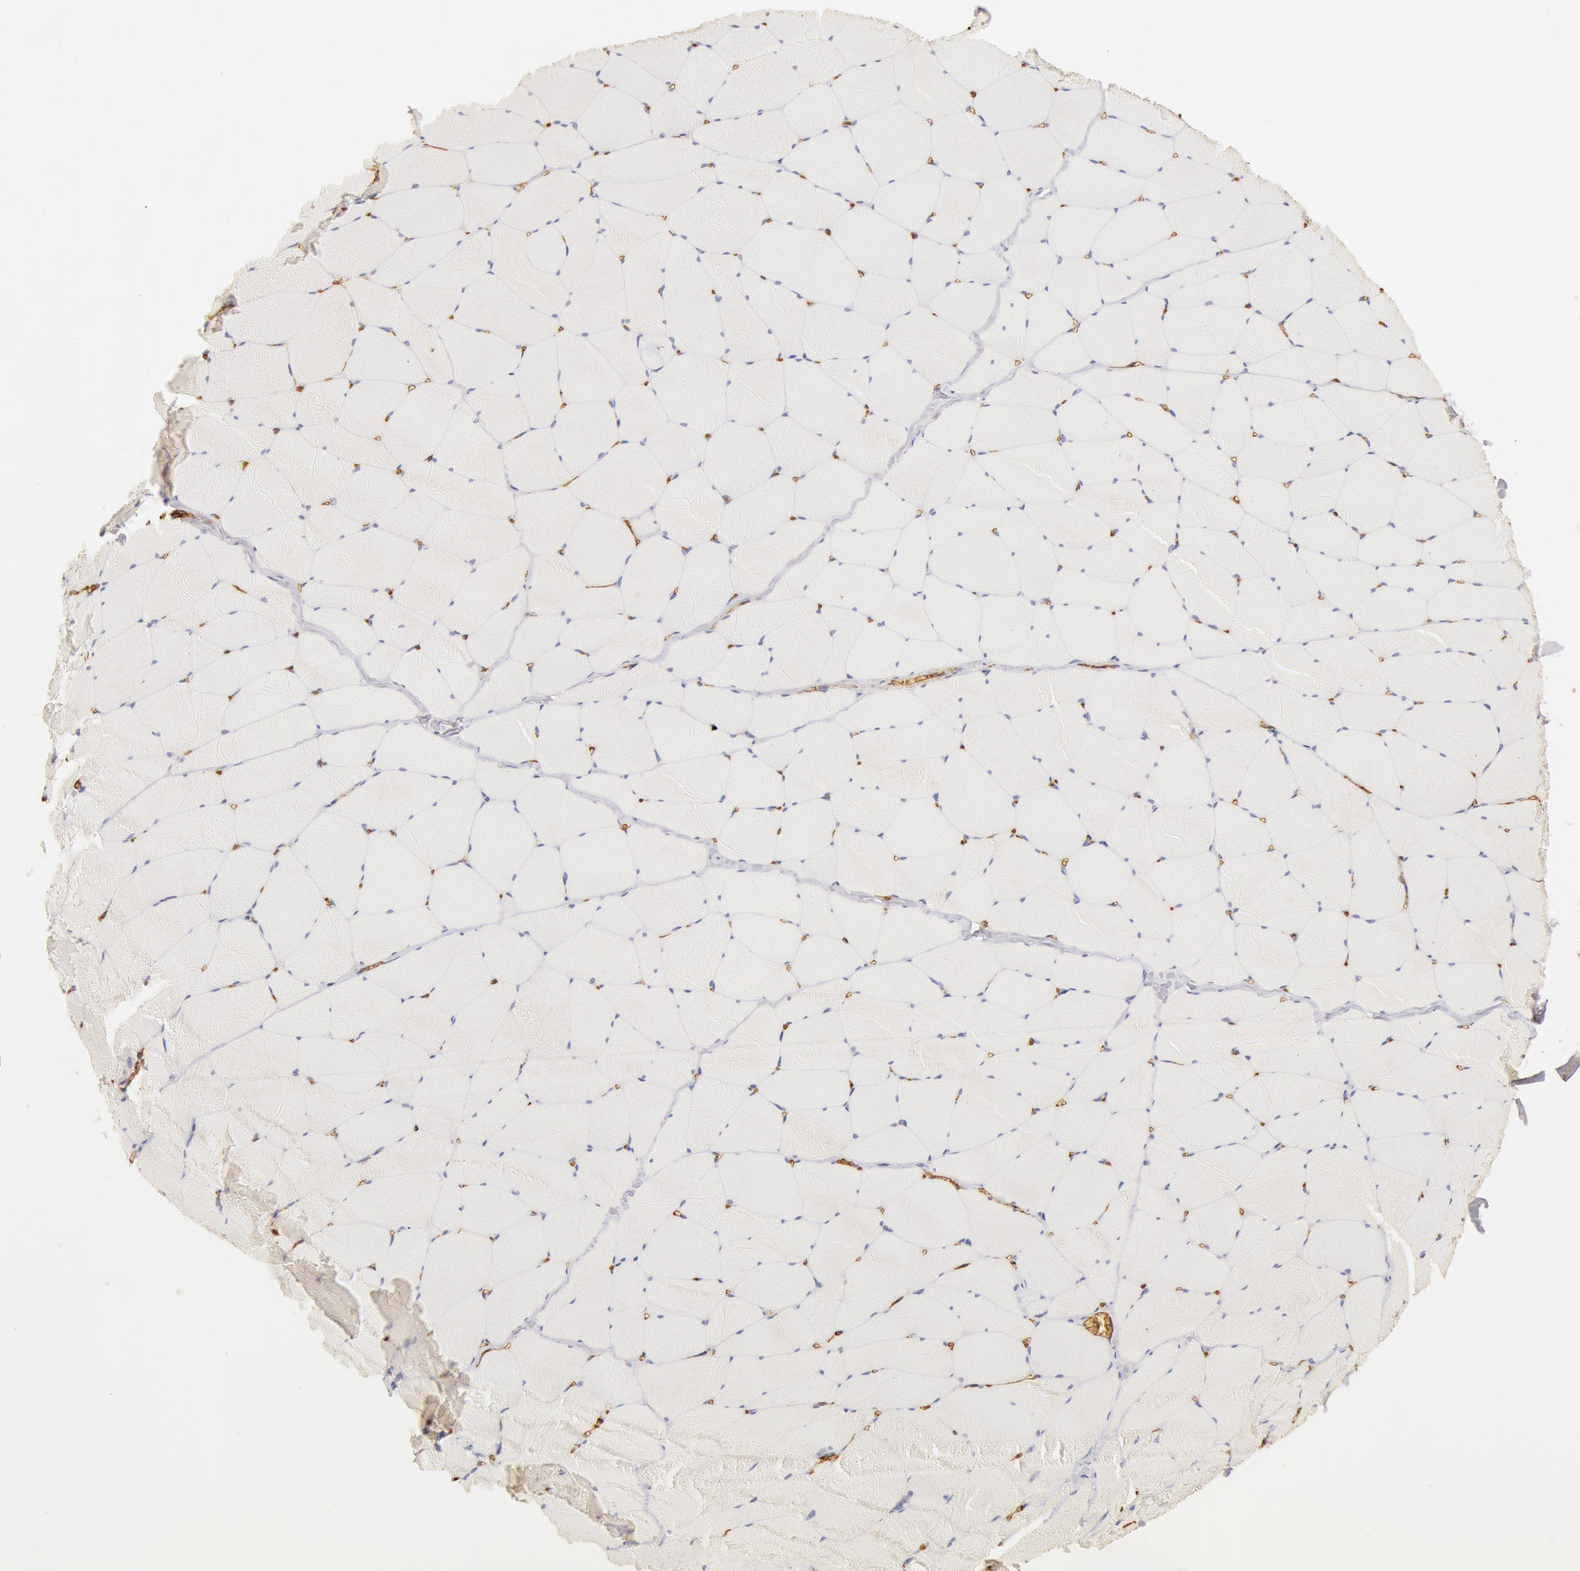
{"staining": {"intensity": "negative", "quantity": "none", "location": "none"}, "tissue": "skeletal muscle", "cell_type": "Myocytes", "image_type": "normal", "snomed": [{"axis": "morphology", "description": "Normal tissue, NOS"}, {"axis": "topography", "description": "Skeletal muscle"}, {"axis": "topography", "description": "Salivary gland"}], "caption": "High power microscopy image of an IHC histopathology image of normal skeletal muscle, revealing no significant staining in myocytes.", "gene": "AQP1", "patient": {"sex": "male", "age": 62}}